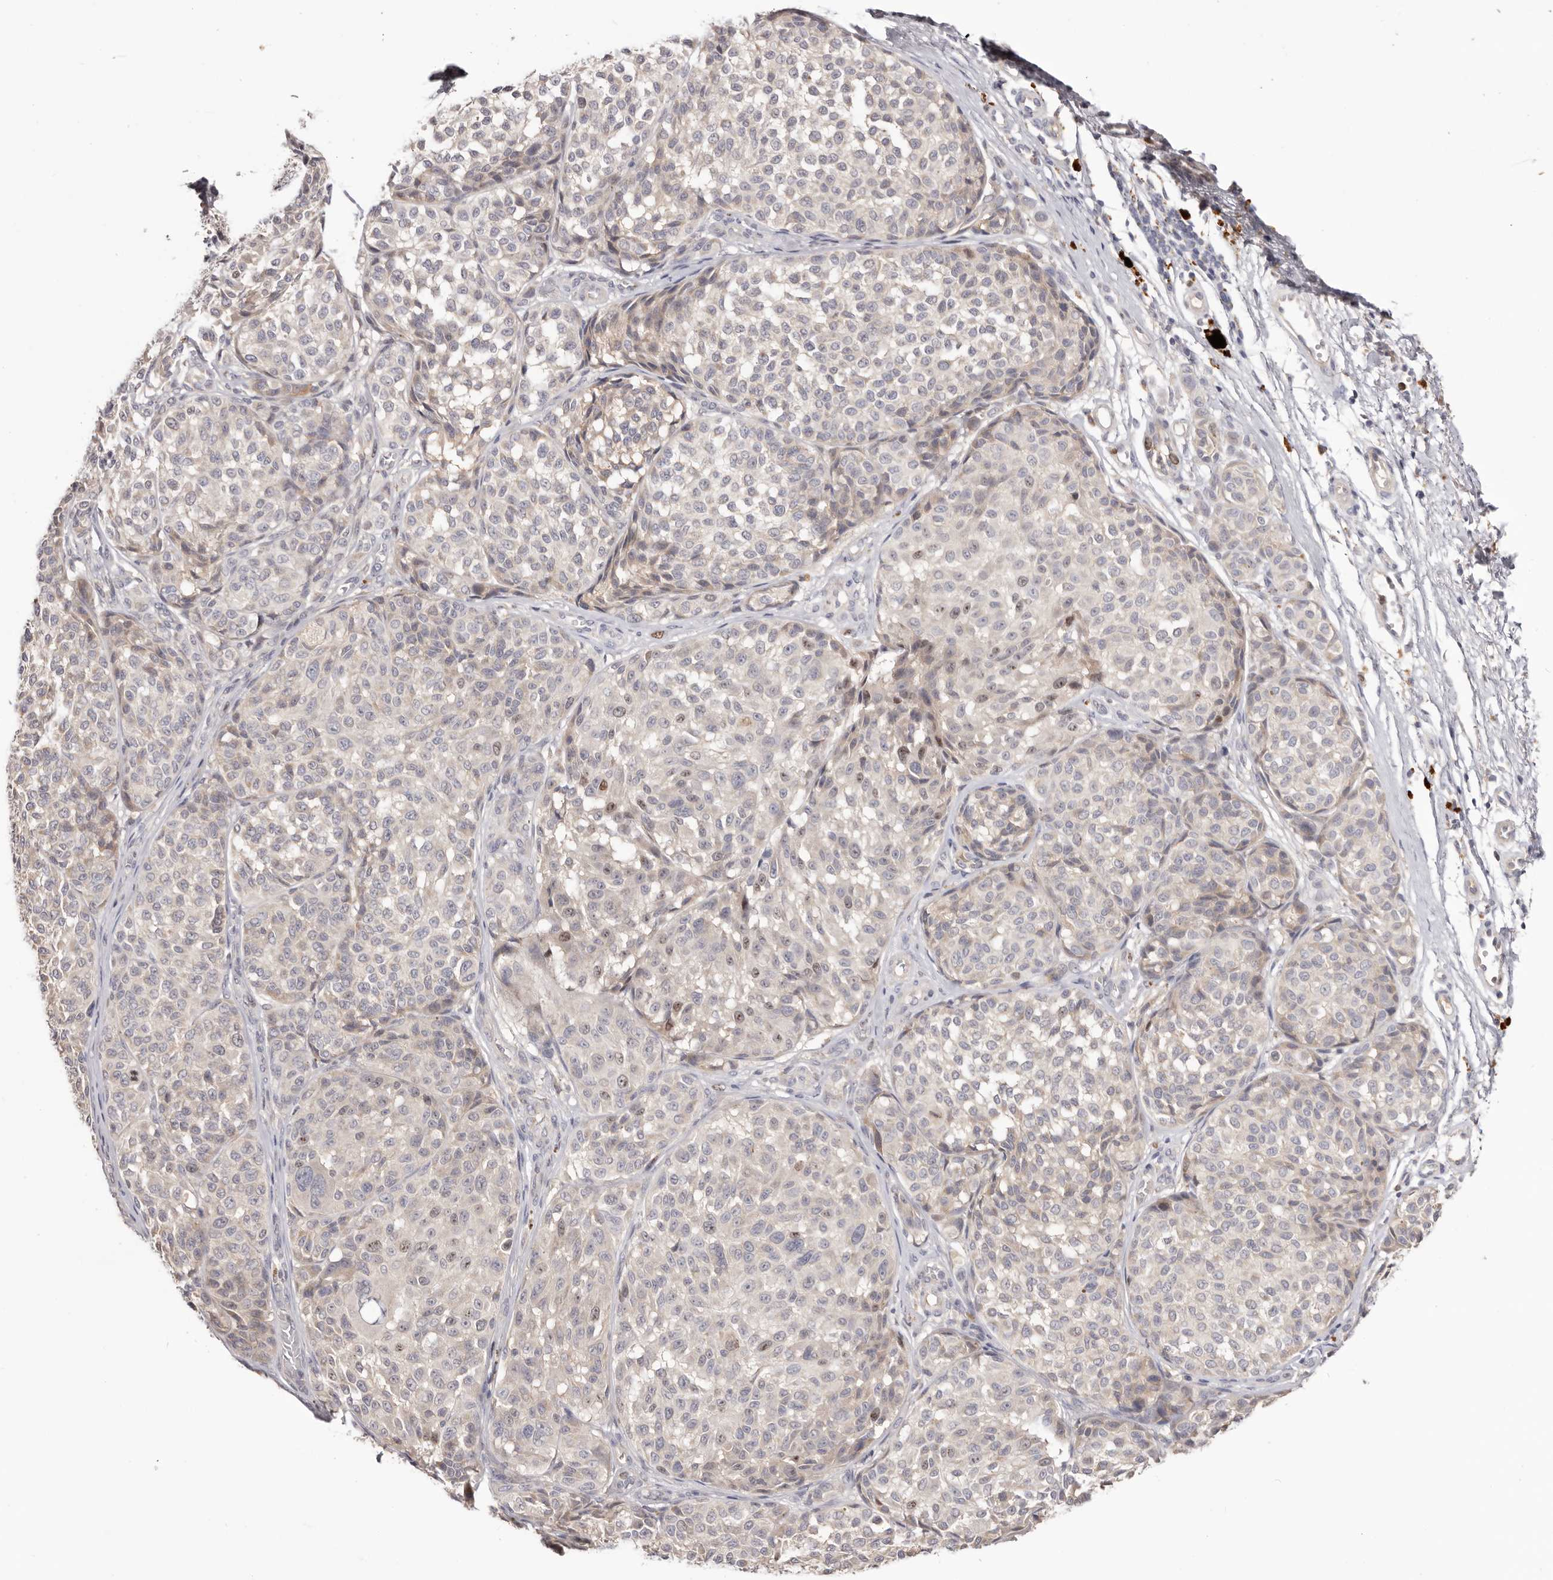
{"staining": {"intensity": "moderate", "quantity": "<25%", "location": "nuclear"}, "tissue": "melanoma", "cell_type": "Tumor cells", "image_type": "cancer", "snomed": [{"axis": "morphology", "description": "Malignant melanoma, NOS"}, {"axis": "topography", "description": "Skin"}], "caption": "Immunohistochemistry (DAB (3,3'-diaminobenzidine)) staining of human malignant melanoma reveals moderate nuclear protein expression in approximately <25% of tumor cells. The protein of interest is stained brown, and the nuclei are stained in blue (DAB IHC with brightfield microscopy, high magnification).", "gene": "CCDC190", "patient": {"sex": "male", "age": 83}}